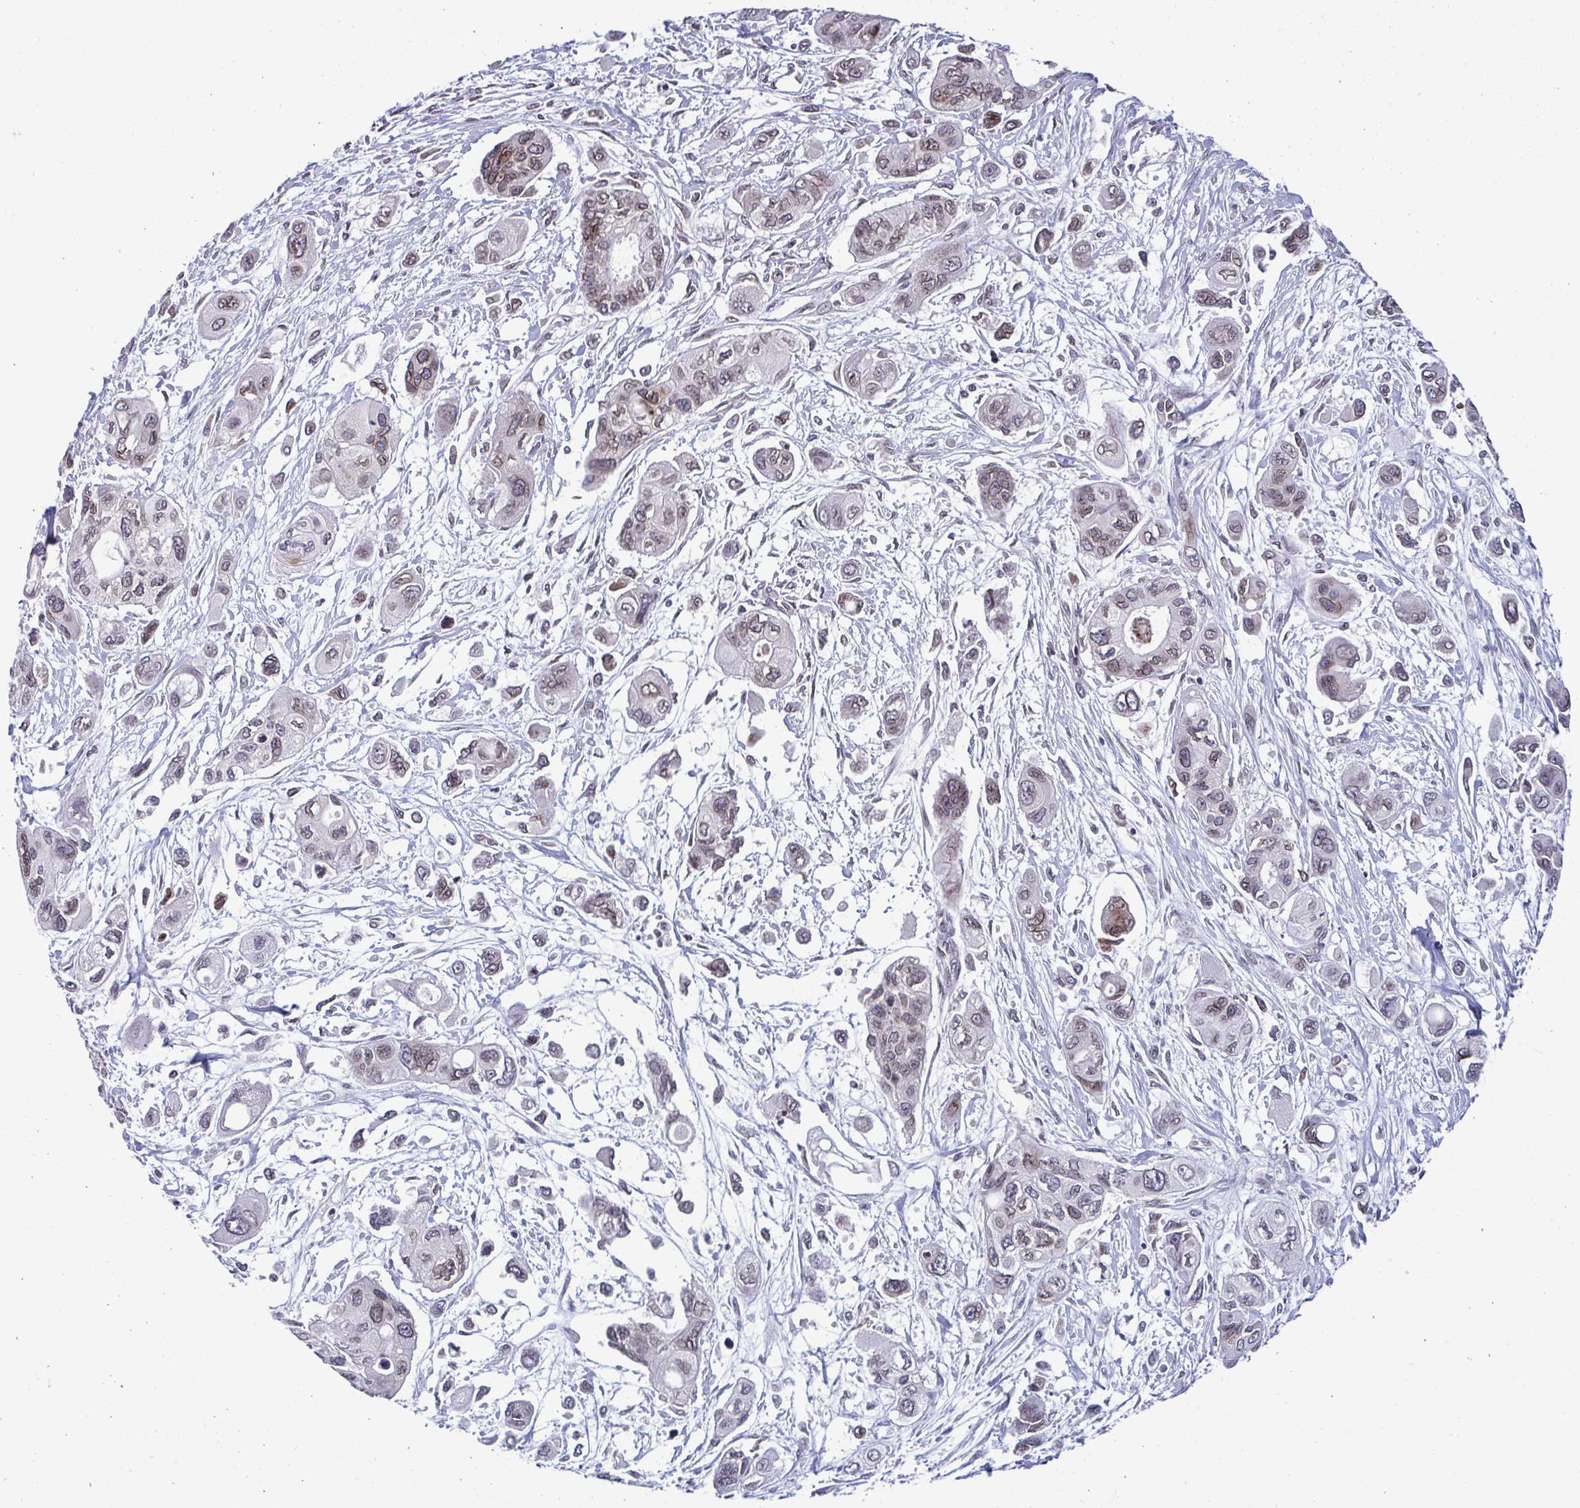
{"staining": {"intensity": "moderate", "quantity": "25%-75%", "location": "cytoplasmic/membranous,nuclear"}, "tissue": "pancreatic cancer", "cell_type": "Tumor cells", "image_type": "cancer", "snomed": [{"axis": "morphology", "description": "Adenocarcinoma, NOS"}, {"axis": "topography", "description": "Pancreas"}], "caption": "Brown immunohistochemical staining in human pancreatic adenocarcinoma exhibits moderate cytoplasmic/membranous and nuclear staining in approximately 25%-75% of tumor cells. (IHC, brightfield microscopy, high magnification).", "gene": "RANBP2", "patient": {"sex": "female", "age": 47}}